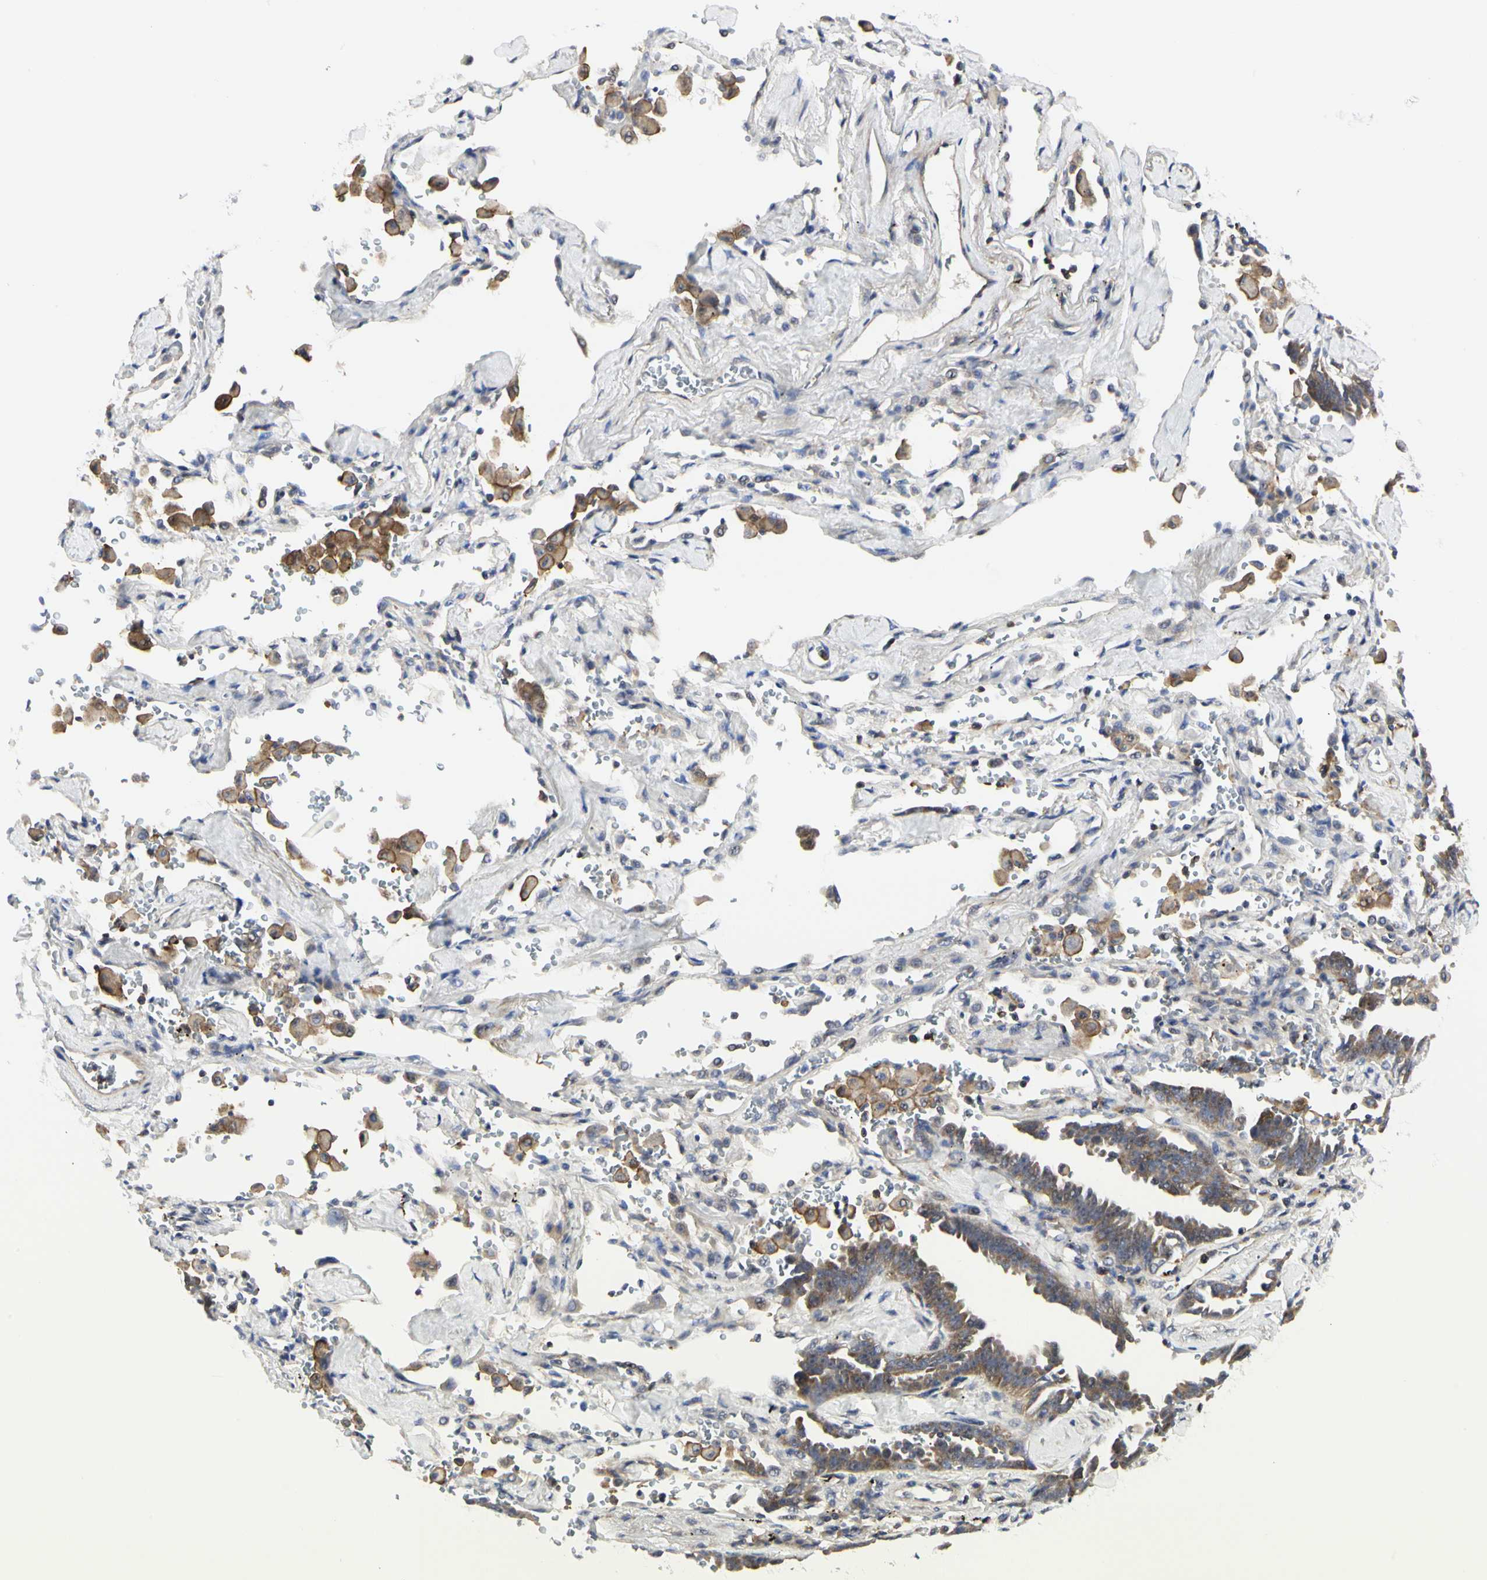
{"staining": {"intensity": "moderate", "quantity": ">75%", "location": "cytoplasmic/membranous"}, "tissue": "lung cancer", "cell_type": "Tumor cells", "image_type": "cancer", "snomed": [{"axis": "morphology", "description": "Adenocarcinoma, NOS"}, {"axis": "topography", "description": "Lung"}], "caption": "Adenocarcinoma (lung) tissue exhibits moderate cytoplasmic/membranous expression in approximately >75% of tumor cells, visualized by immunohistochemistry.", "gene": "SHANK2", "patient": {"sex": "female", "age": 64}}